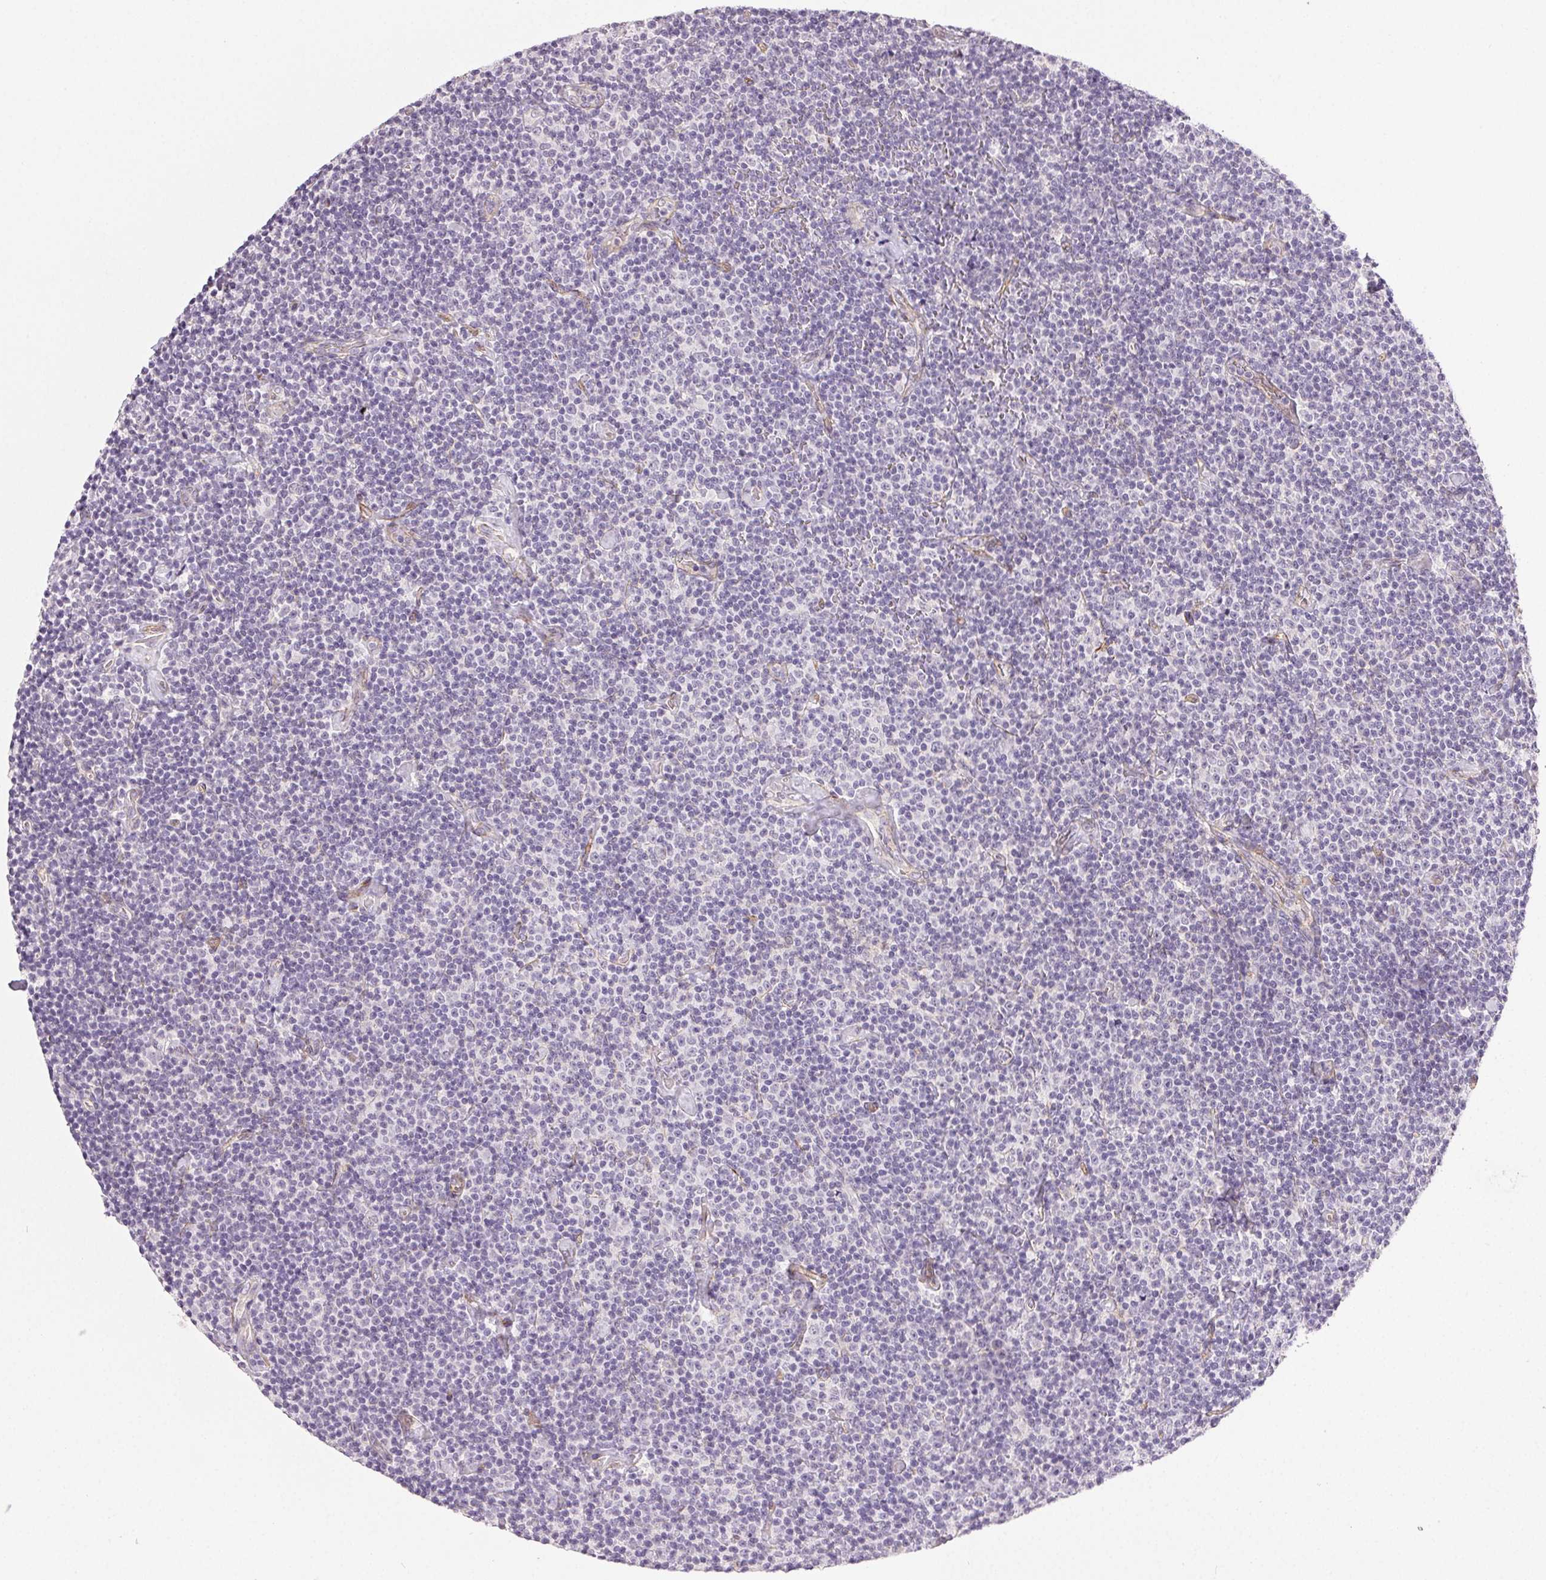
{"staining": {"intensity": "negative", "quantity": "none", "location": "none"}, "tissue": "lymphoma", "cell_type": "Tumor cells", "image_type": "cancer", "snomed": [{"axis": "morphology", "description": "Malignant lymphoma, non-Hodgkin's type, Low grade"}, {"axis": "topography", "description": "Lymph node"}], "caption": "Histopathology image shows no protein expression in tumor cells of malignant lymphoma, non-Hodgkin's type (low-grade) tissue.", "gene": "PLCB1", "patient": {"sex": "male", "age": 81}}